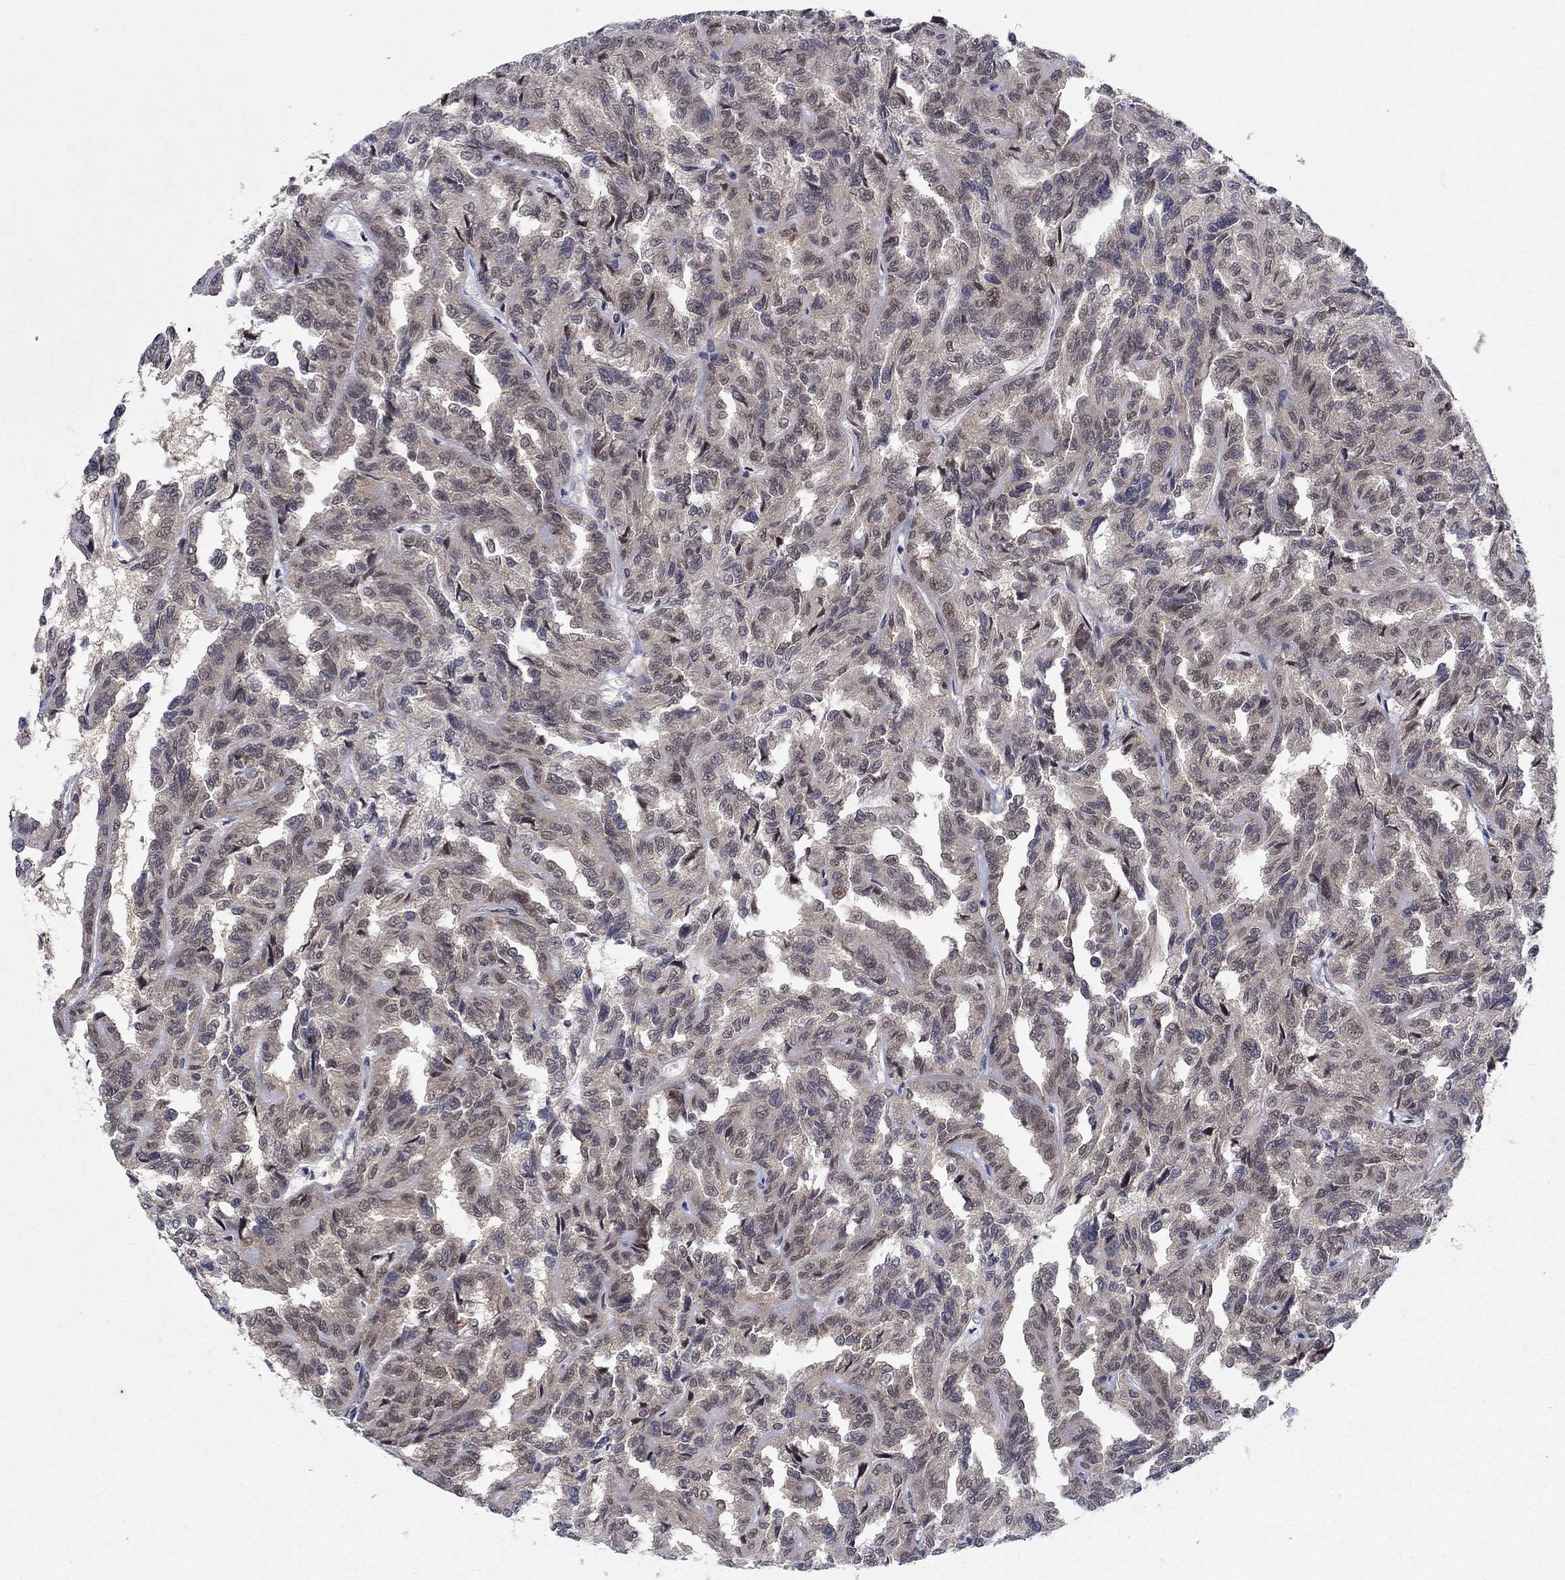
{"staining": {"intensity": "negative", "quantity": "none", "location": "none"}, "tissue": "renal cancer", "cell_type": "Tumor cells", "image_type": "cancer", "snomed": [{"axis": "morphology", "description": "Adenocarcinoma, NOS"}, {"axis": "topography", "description": "Kidney"}], "caption": "This histopathology image is of renal cancer stained with immunohistochemistry to label a protein in brown with the nuclei are counter-stained blue. There is no positivity in tumor cells. Brightfield microscopy of immunohistochemistry (IHC) stained with DAB (3,3'-diaminobenzidine) (brown) and hematoxylin (blue), captured at high magnification.", "gene": "PSMC1", "patient": {"sex": "male", "age": 79}}